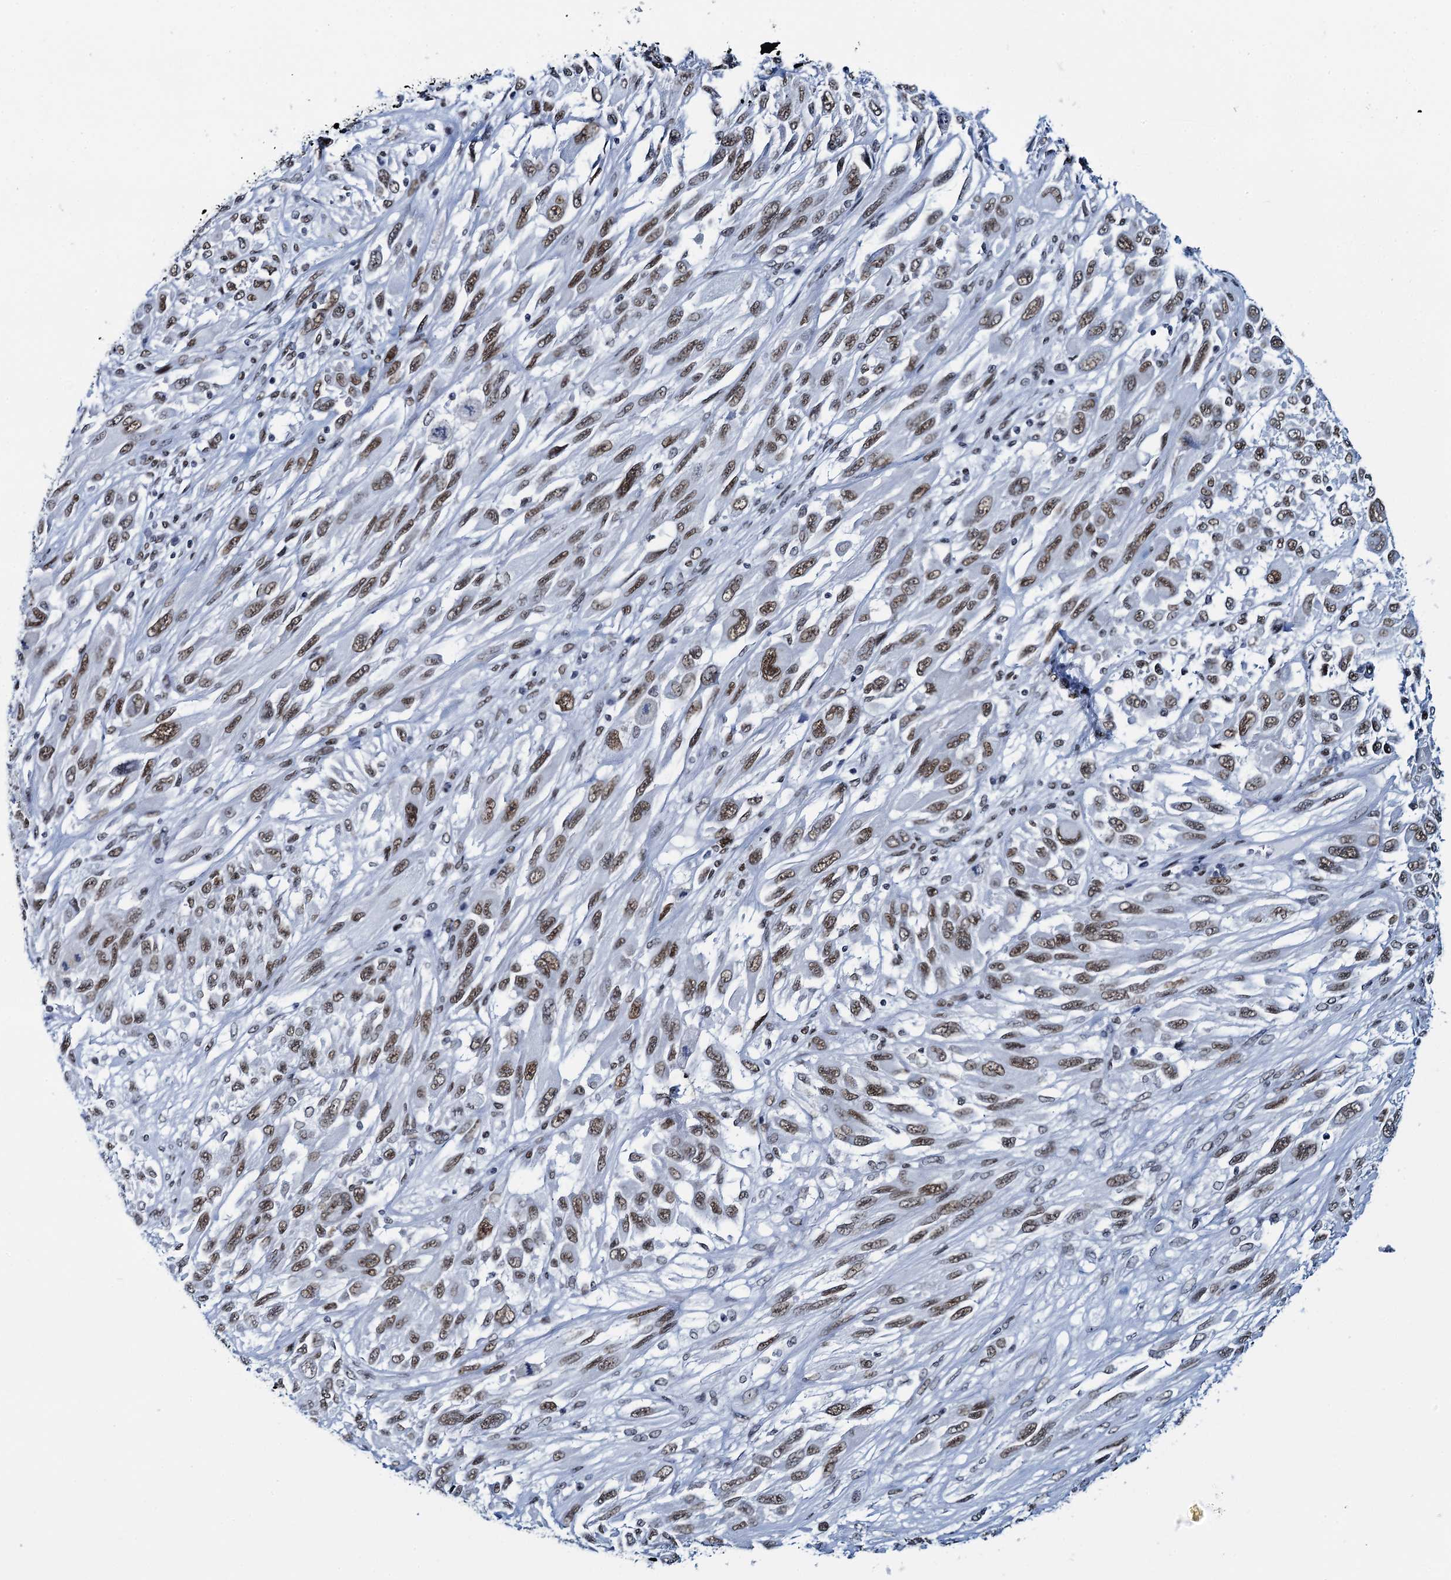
{"staining": {"intensity": "moderate", "quantity": ">75%", "location": "nuclear"}, "tissue": "melanoma", "cell_type": "Tumor cells", "image_type": "cancer", "snomed": [{"axis": "morphology", "description": "Malignant melanoma, NOS"}, {"axis": "topography", "description": "Skin"}], "caption": "This image shows malignant melanoma stained with IHC to label a protein in brown. The nuclear of tumor cells show moderate positivity for the protein. Nuclei are counter-stained blue.", "gene": "HNRNPUL2", "patient": {"sex": "female", "age": 91}}